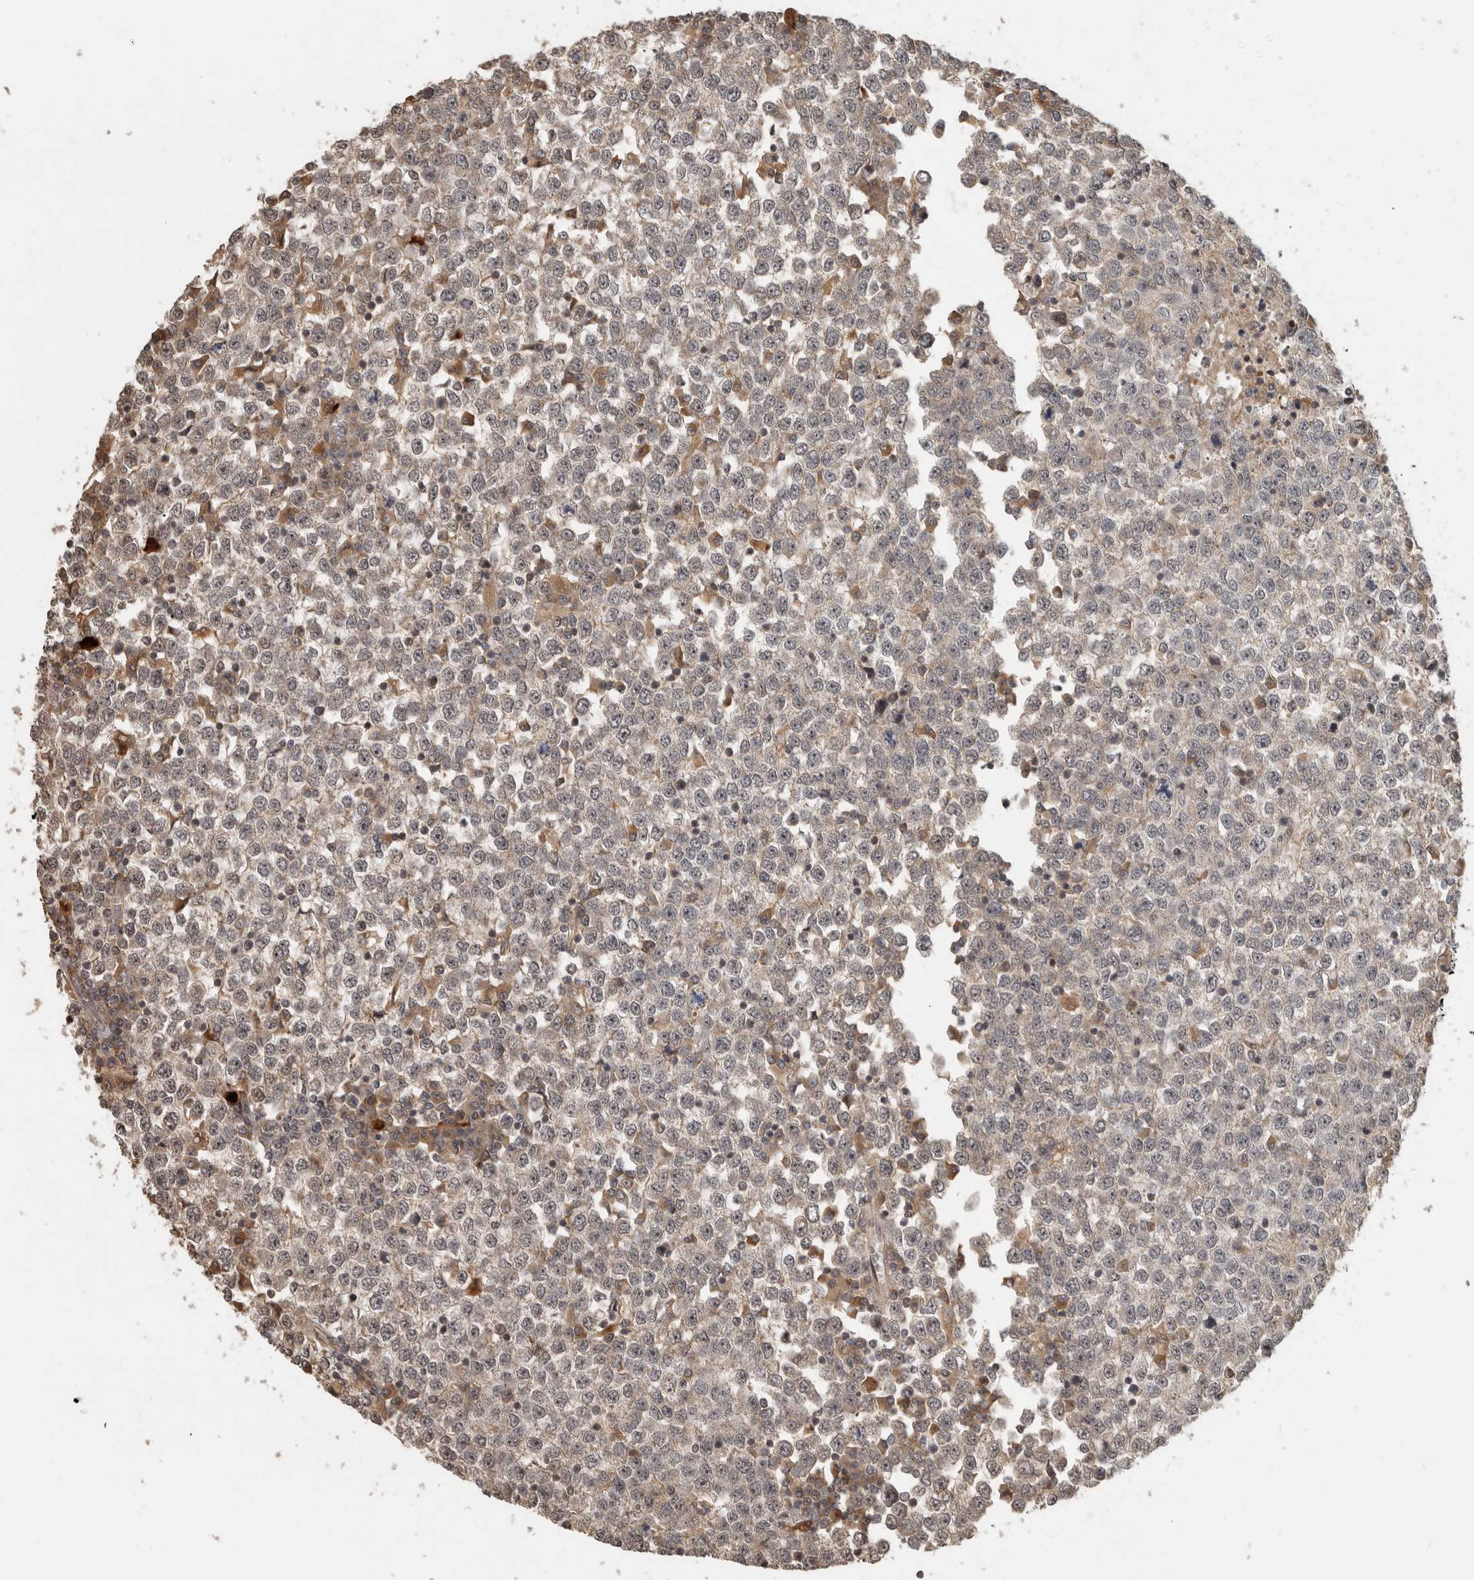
{"staining": {"intensity": "negative", "quantity": "none", "location": "none"}, "tissue": "testis cancer", "cell_type": "Tumor cells", "image_type": "cancer", "snomed": [{"axis": "morphology", "description": "Seminoma, NOS"}, {"axis": "topography", "description": "Testis"}], "caption": "Protein analysis of seminoma (testis) reveals no significant expression in tumor cells. (DAB immunohistochemistry visualized using brightfield microscopy, high magnification).", "gene": "PITPNC1", "patient": {"sex": "male", "age": 65}}